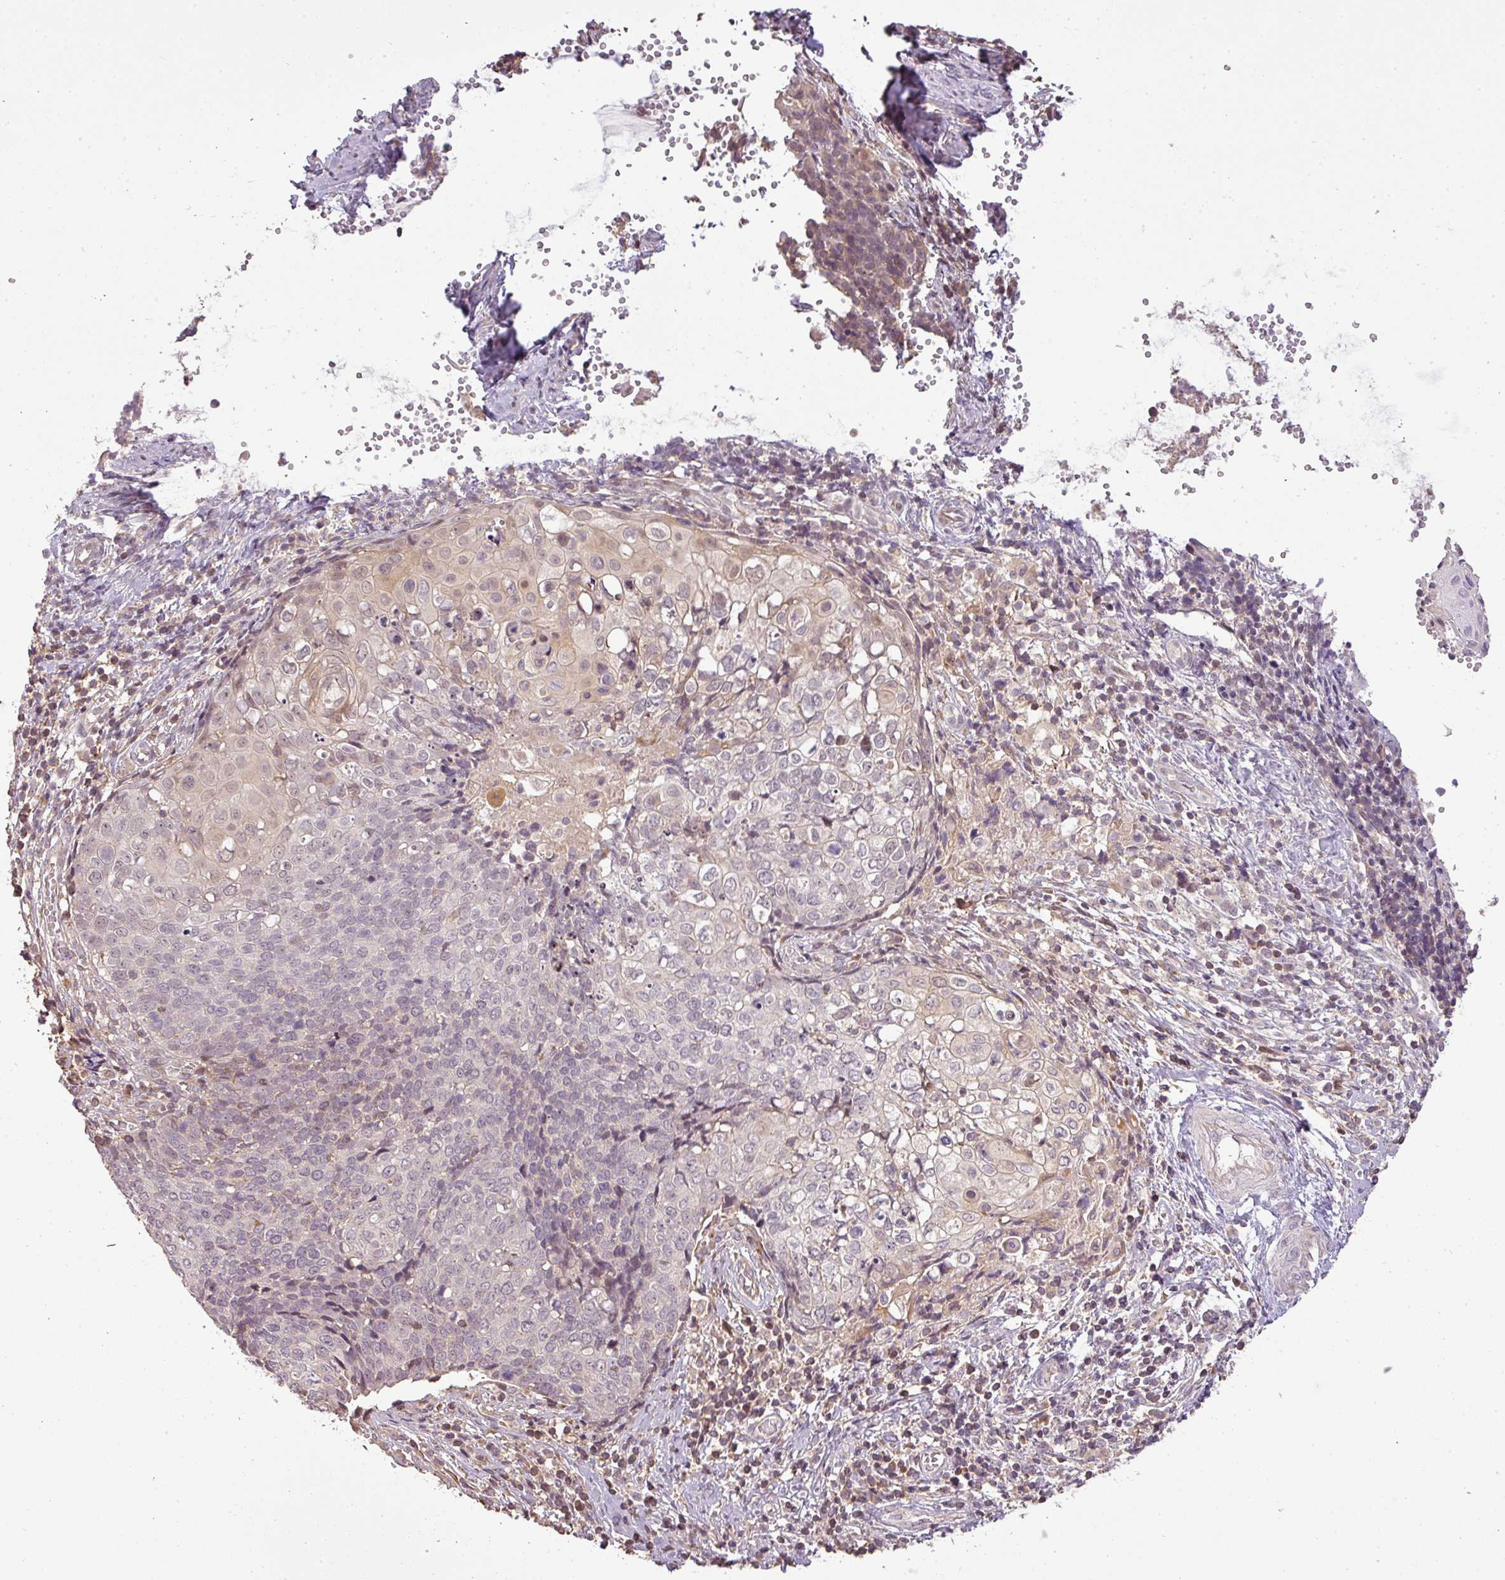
{"staining": {"intensity": "weak", "quantity": "<25%", "location": "cytoplasmic/membranous"}, "tissue": "cervical cancer", "cell_type": "Tumor cells", "image_type": "cancer", "snomed": [{"axis": "morphology", "description": "Squamous cell carcinoma, NOS"}, {"axis": "topography", "description": "Cervix"}], "caption": "A micrograph of human cervical cancer is negative for staining in tumor cells.", "gene": "FAIM", "patient": {"sex": "female", "age": 39}}